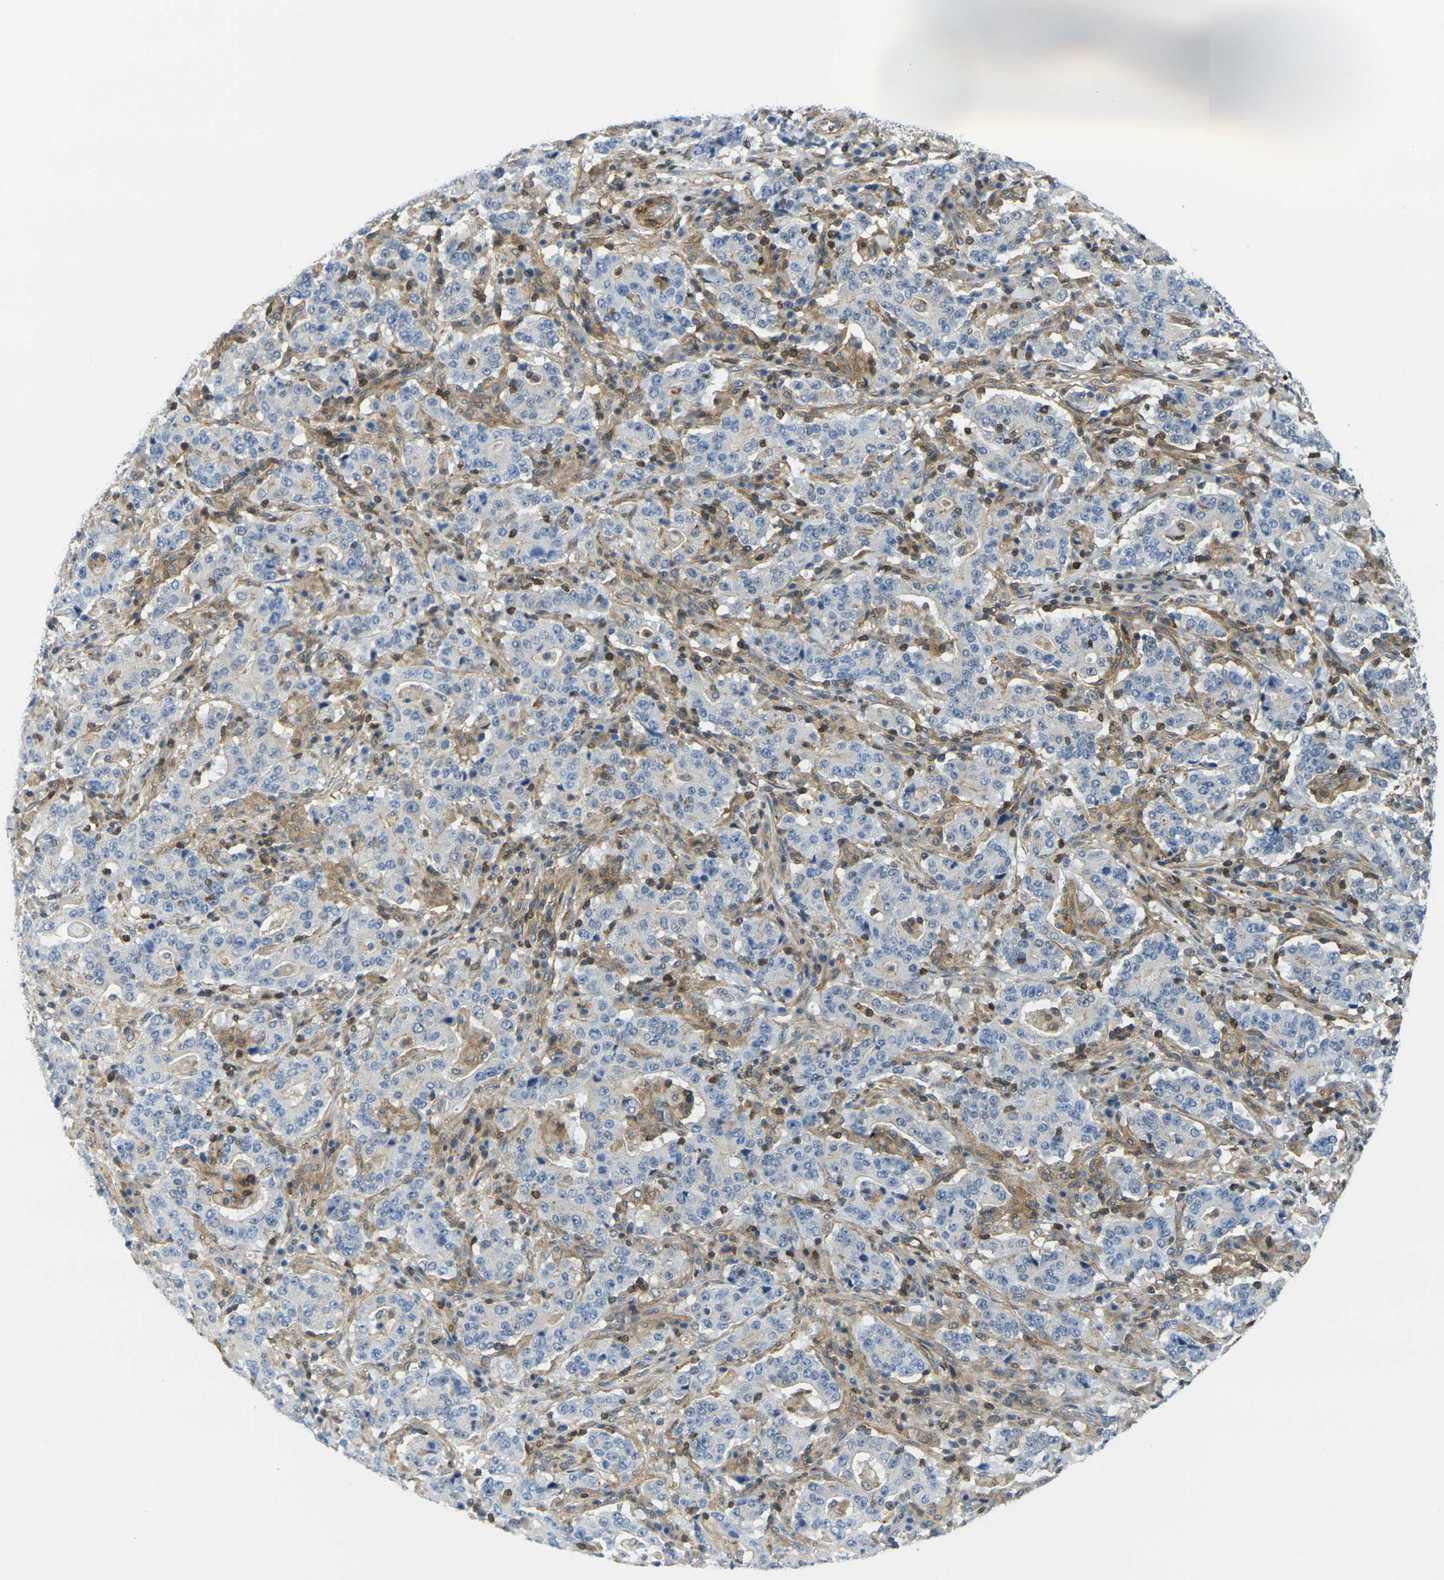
{"staining": {"intensity": "negative", "quantity": "none", "location": "none"}, "tissue": "stomach cancer", "cell_type": "Tumor cells", "image_type": "cancer", "snomed": [{"axis": "morphology", "description": "Normal tissue, NOS"}, {"axis": "morphology", "description": "Adenocarcinoma, NOS"}, {"axis": "topography", "description": "Stomach, upper"}, {"axis": "topography", "description": "Stomach"}], "caption": "Immunohistochemical staining of stomach adenocarcinoma demonstrates no significant positivity in tumor cells. (Brightfield microscopy of DAB immunohistochemistry (IHC) at high magnification).", "gene": "LASP1", "patient": {"sex": "male", "age": 59}}